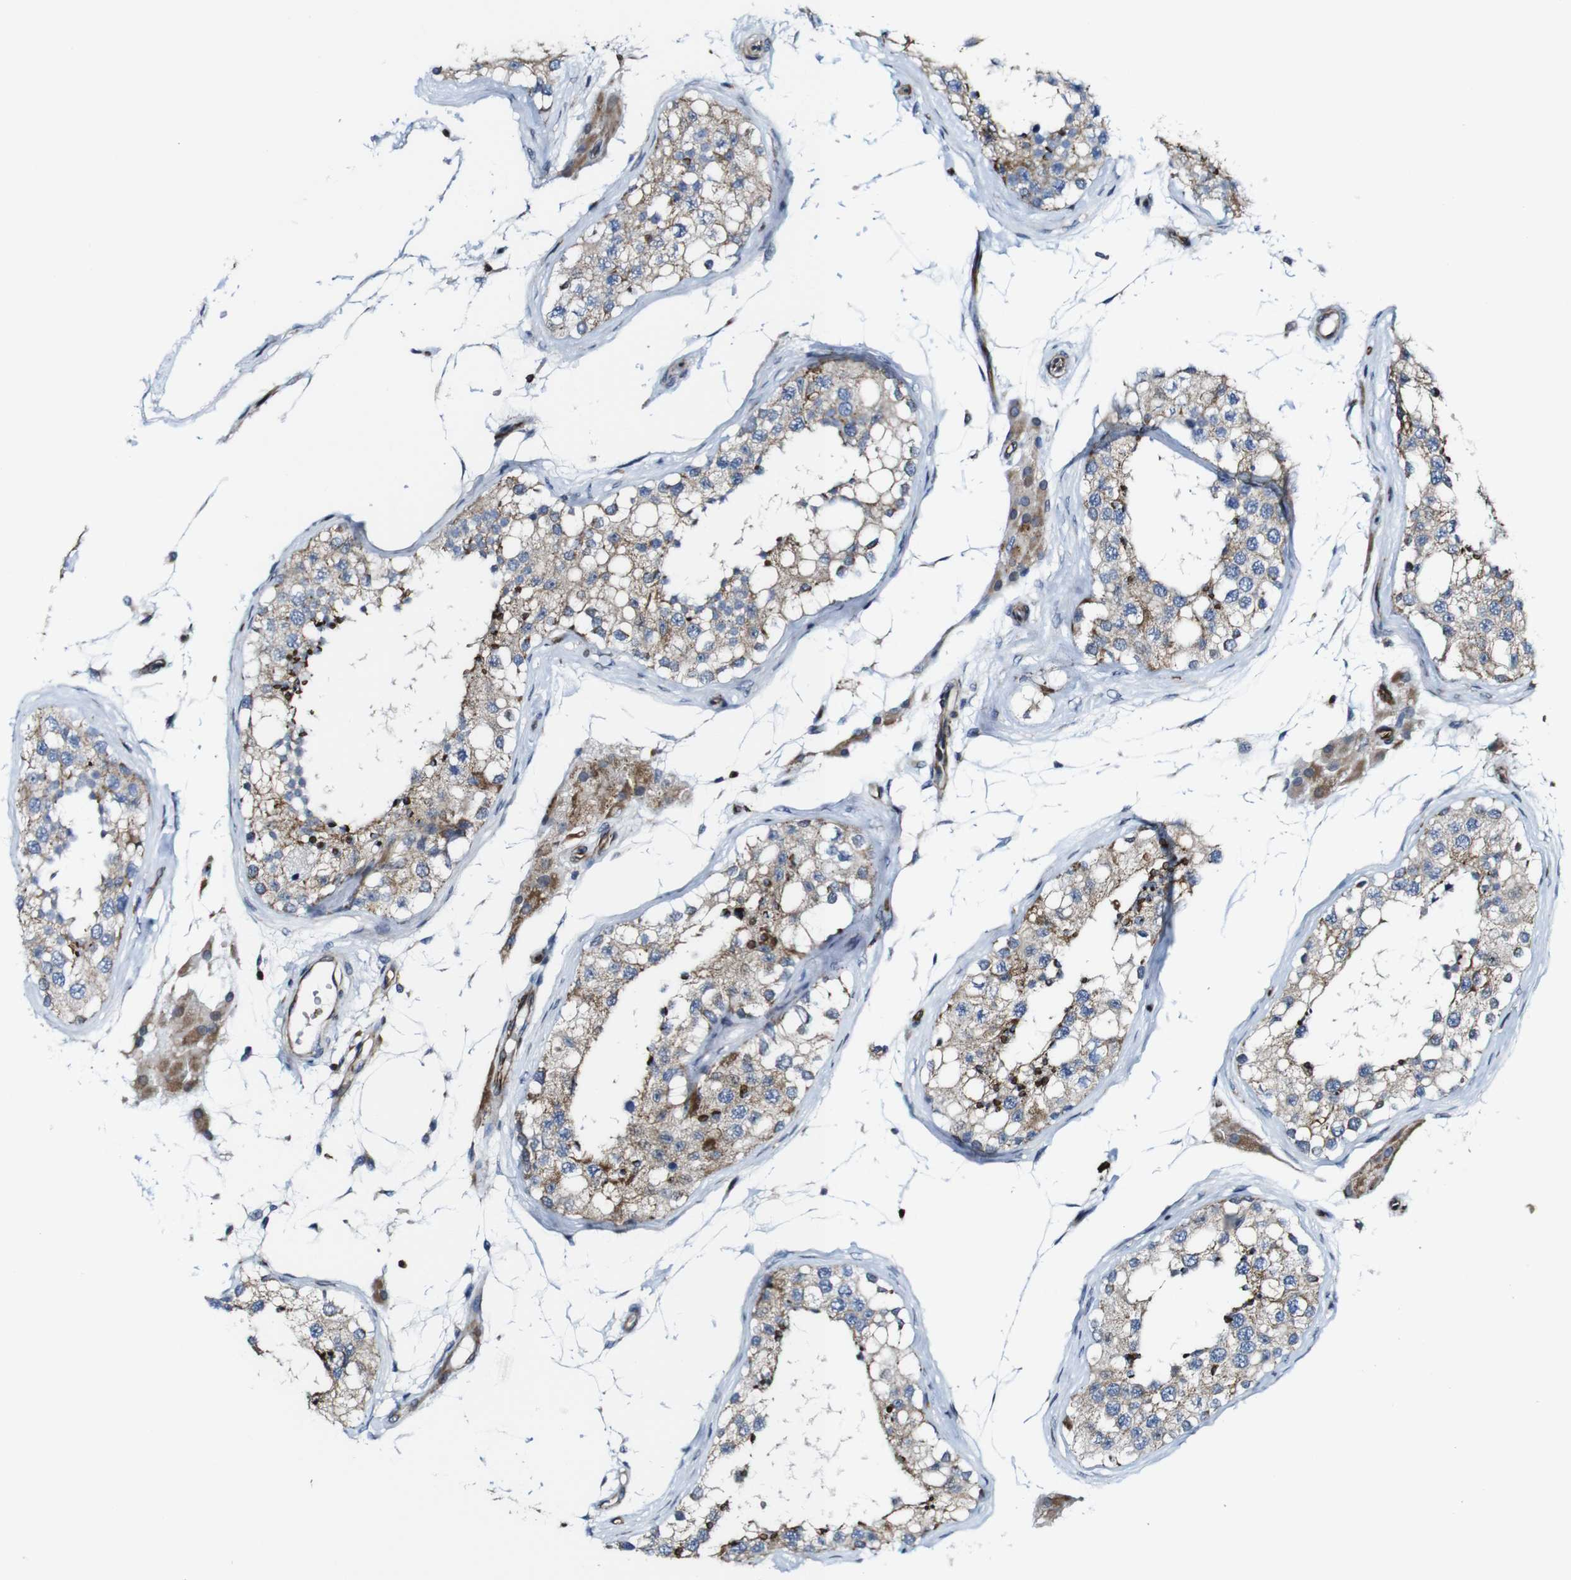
{"staining": {"intensity": "strong", "quantity": "<25%", "location": "cytoplasmic/membranous"}, "tissue": "testis", "cell_type": "Cells in seminiferous ducts", "image_type": "normal", "snomed": [{"axis": "morphology", "description": "Normal tissue, NOS"}, {"axis": "topography", "description": "Testis"}], "caption": "Unremarkable testis exhibits strong cytoplasmic/membranous positivity in about <25% of cells in seminiferous ducts, visualized by immunohistochemistry. (IHC, brightfield microscopy, high magnification).", "gene": "JAK2", "patient": {"sex": "male", "age": 68}}